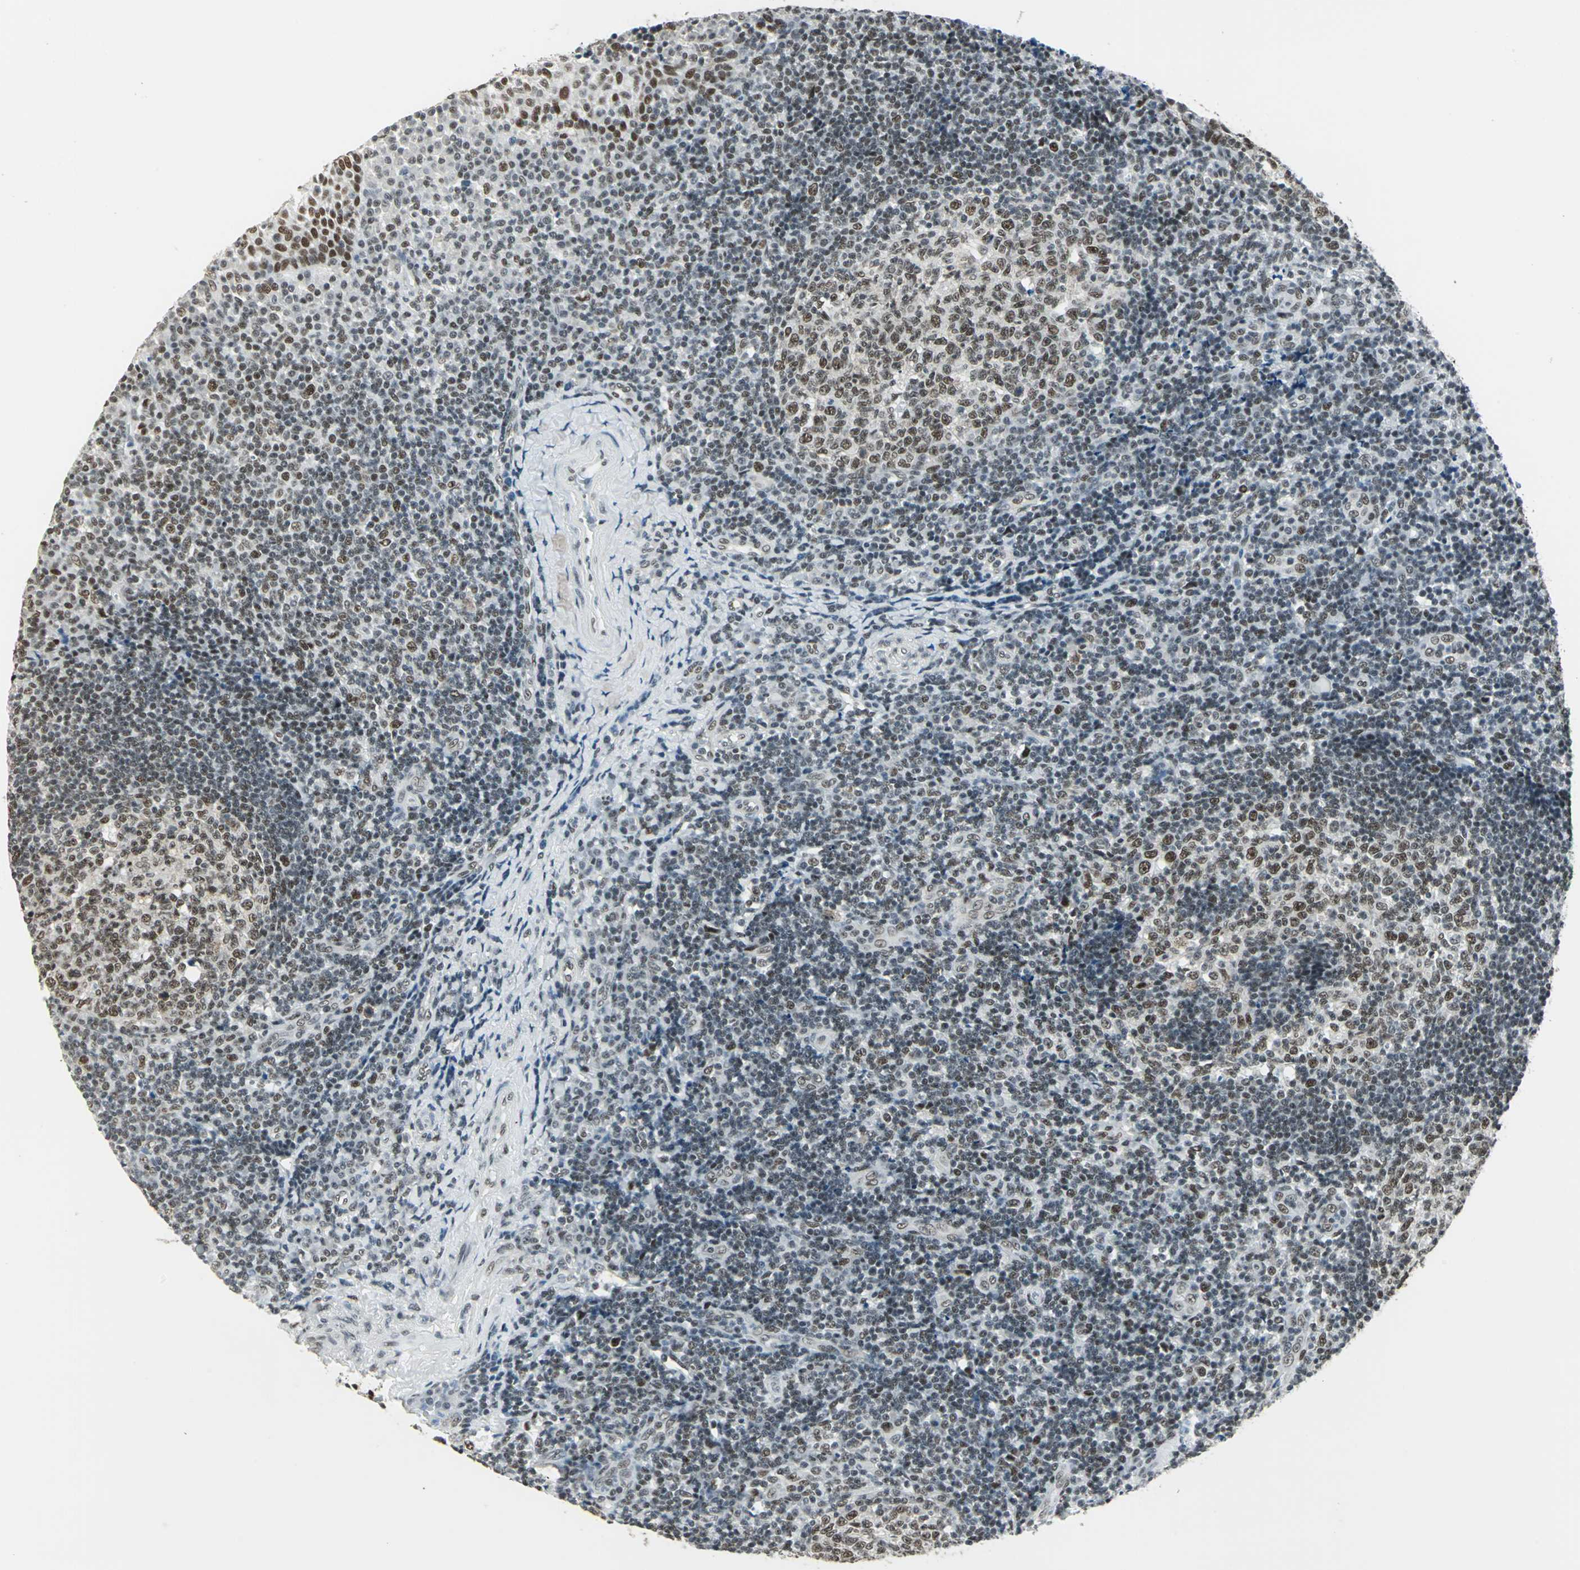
{"staining": {"intensity": "moderate", "quantity": ">75%", "location": "nuclear"}, "tissue": "tonsil", "cell_type": "Germinal center cells", "image_type": "normal", "snomed": [{"axis": "morphology", "description": "Normal tissue, NOS"}, {"axis": "topography", "description": "Tonsil"}], "caption": "A micrograph of tonsil stained for a protein displays moderate nuclear brown staining in germinal center cells. The protein is stained brown, and the nuclei are stained in blue (DAB (3,3'-diaminobenzidine) IHC with brightfield microscopy, high magnification).", "gene": "ADNP", "patient": {"sex": "female", "age": 40}}